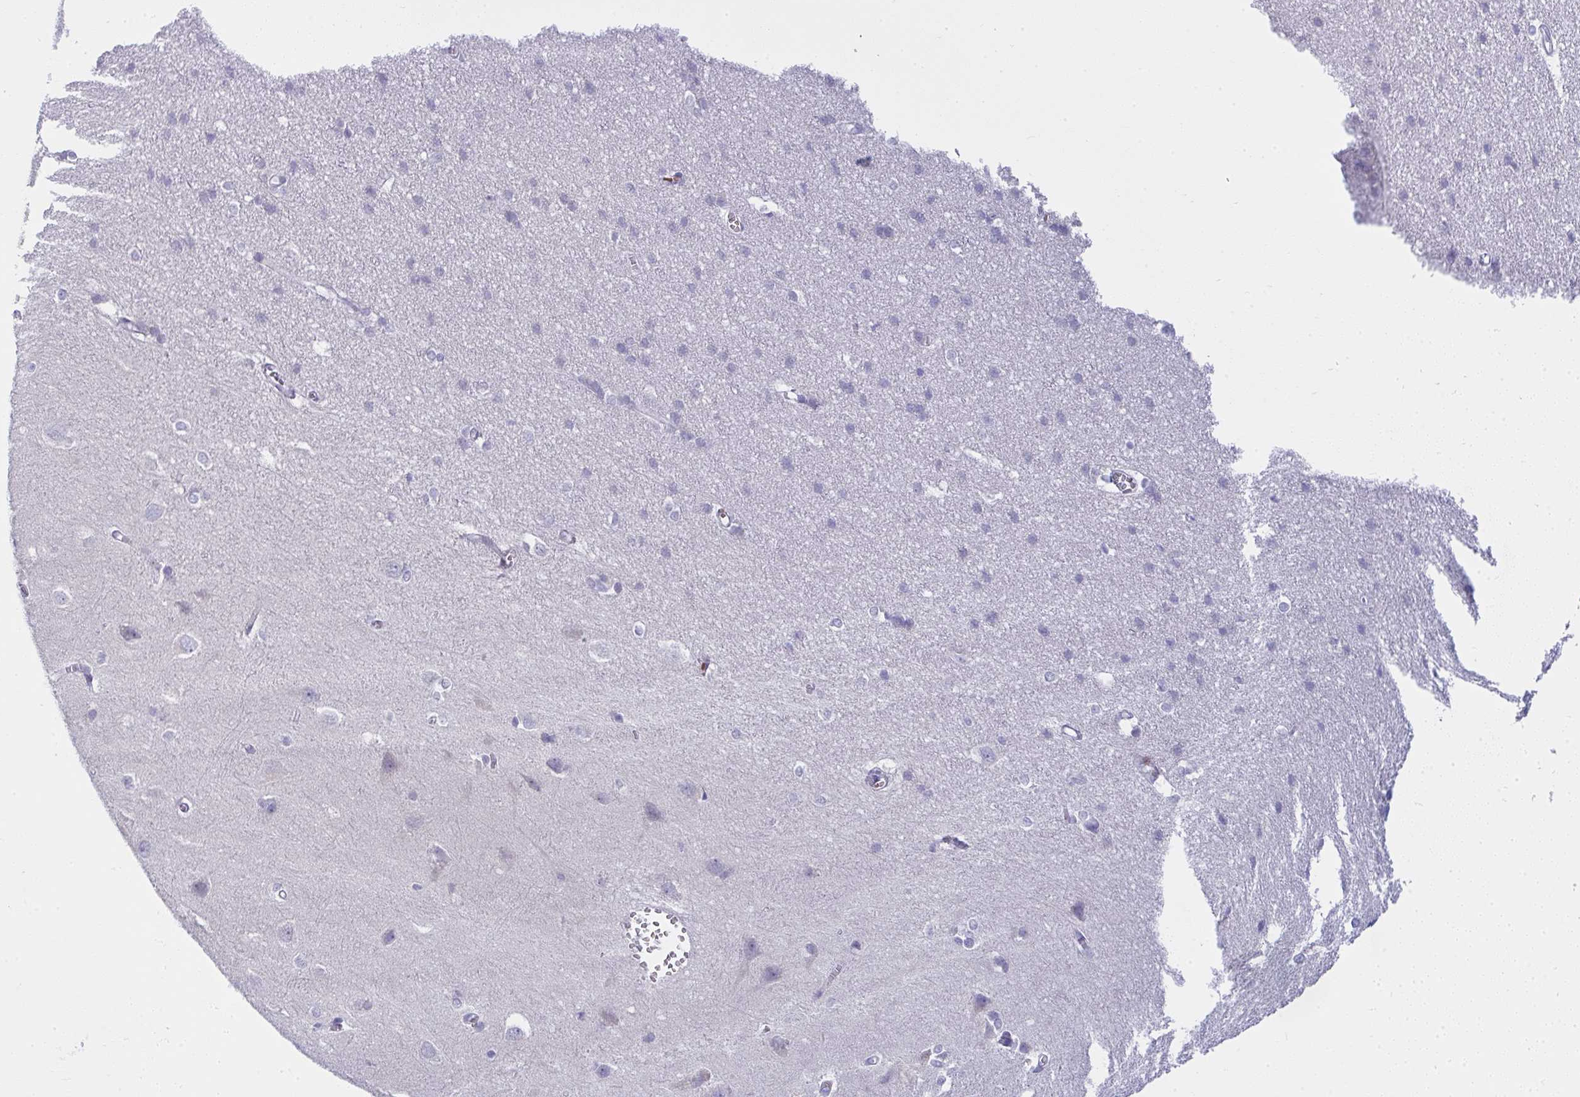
{"staining": {"intensity": "negative", "quantity": "none", "location": "none"}, "tissue": "cerebral cortex", "cell_type": "Endothelial cells", "image_type": "normal", "snomed": [{"axis": "morphology", "description": "Normal tissue, NOS"}, {"axis": "topography", "description": "Cerebral cortex"}], "caption": "Micrograph shows no protein expression in endothelial cells of unremarkable cerebral cortex.", "gene": "ZNF182", "patient": {"sex": "male", "age": 37}}